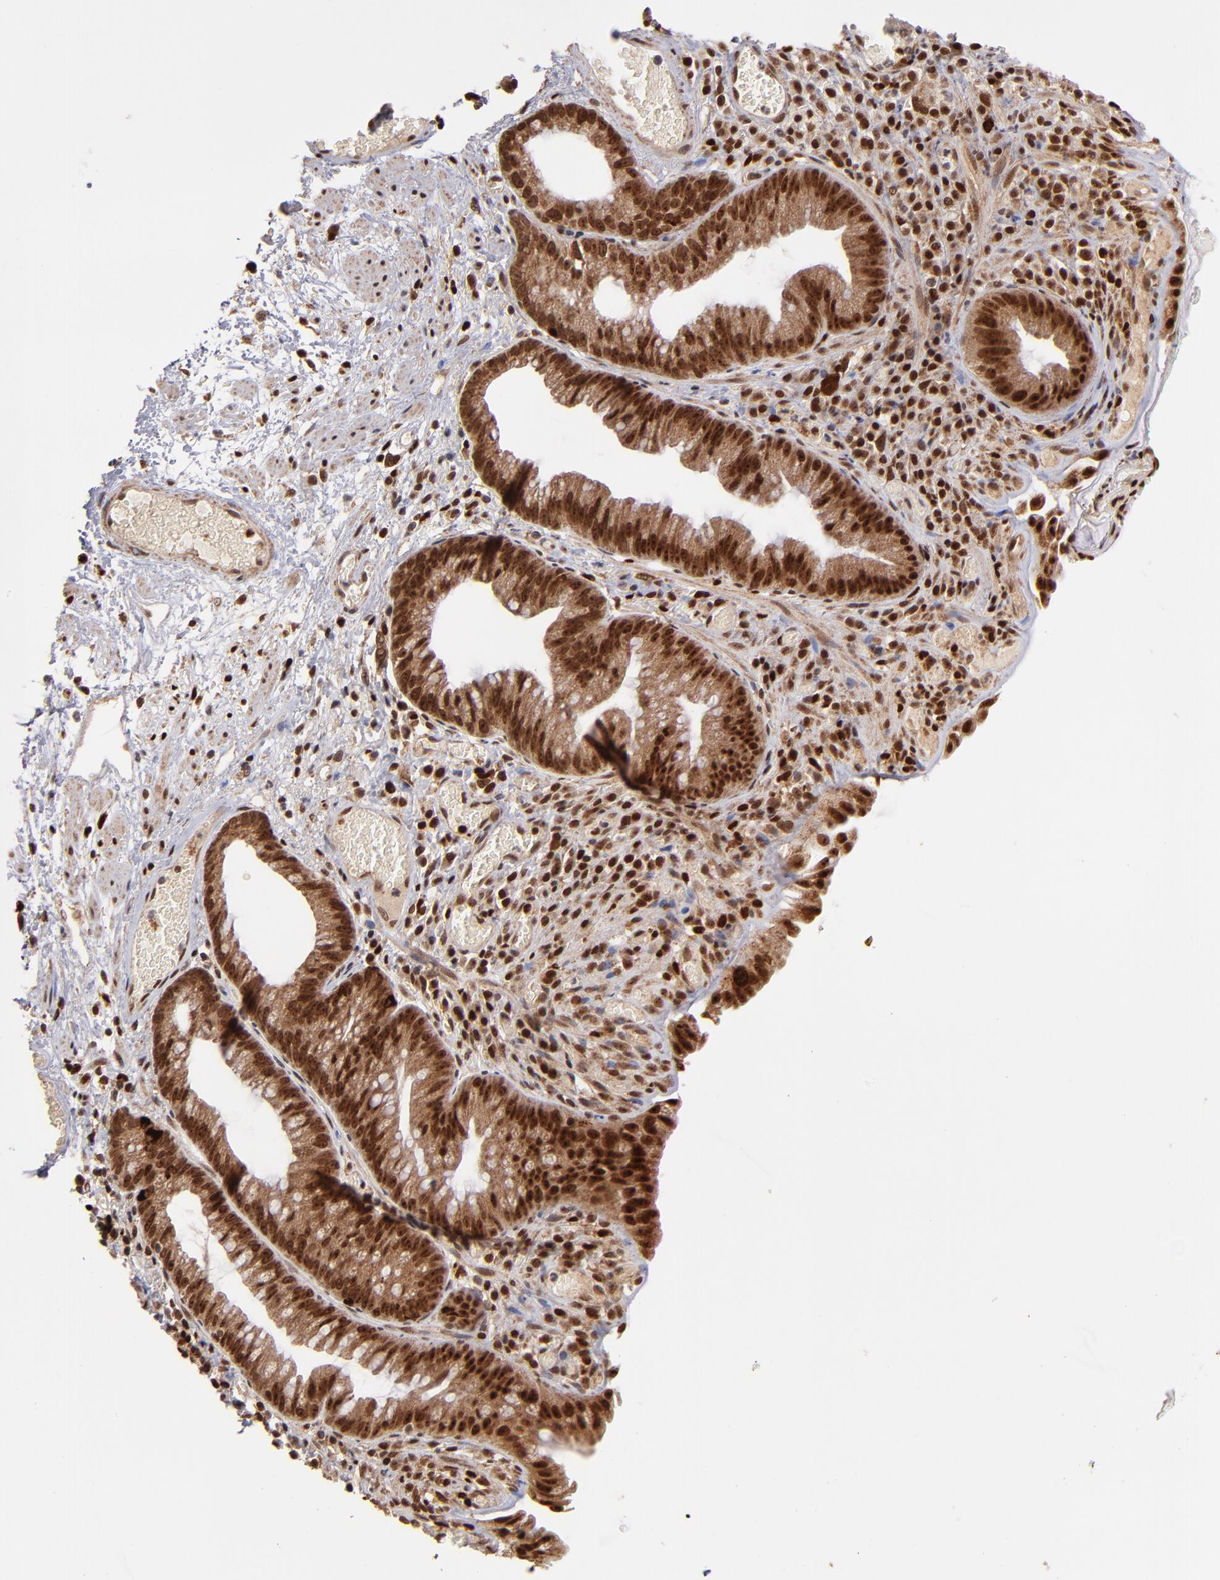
{"staining": {"intensity": "strong", "quantity": ">75%", "location": "cytoplasmic/membranous,nuclear"}, "tissue": "skin", "cell_type": "Epidermal cells", "image_type": "normal", "snomed": [{"axis": "morphology", "description": "Normal tissue, NOS"}, {"axis": "morphology", "description": "Hemorrhoids"}, {"axis": "morphology", "description": "Inflammation, NOS"}, {"axis": "topography", "description": "Anal"}], "caption": "Immunohistochemical staining of unremarkable human skin displays high levels of strong cytoplasmic/membranous,nuclear expression in about >75% of epidermal cells.", "gene": "TOP1MT", "patient": {"sex": "male", "age": 60}}